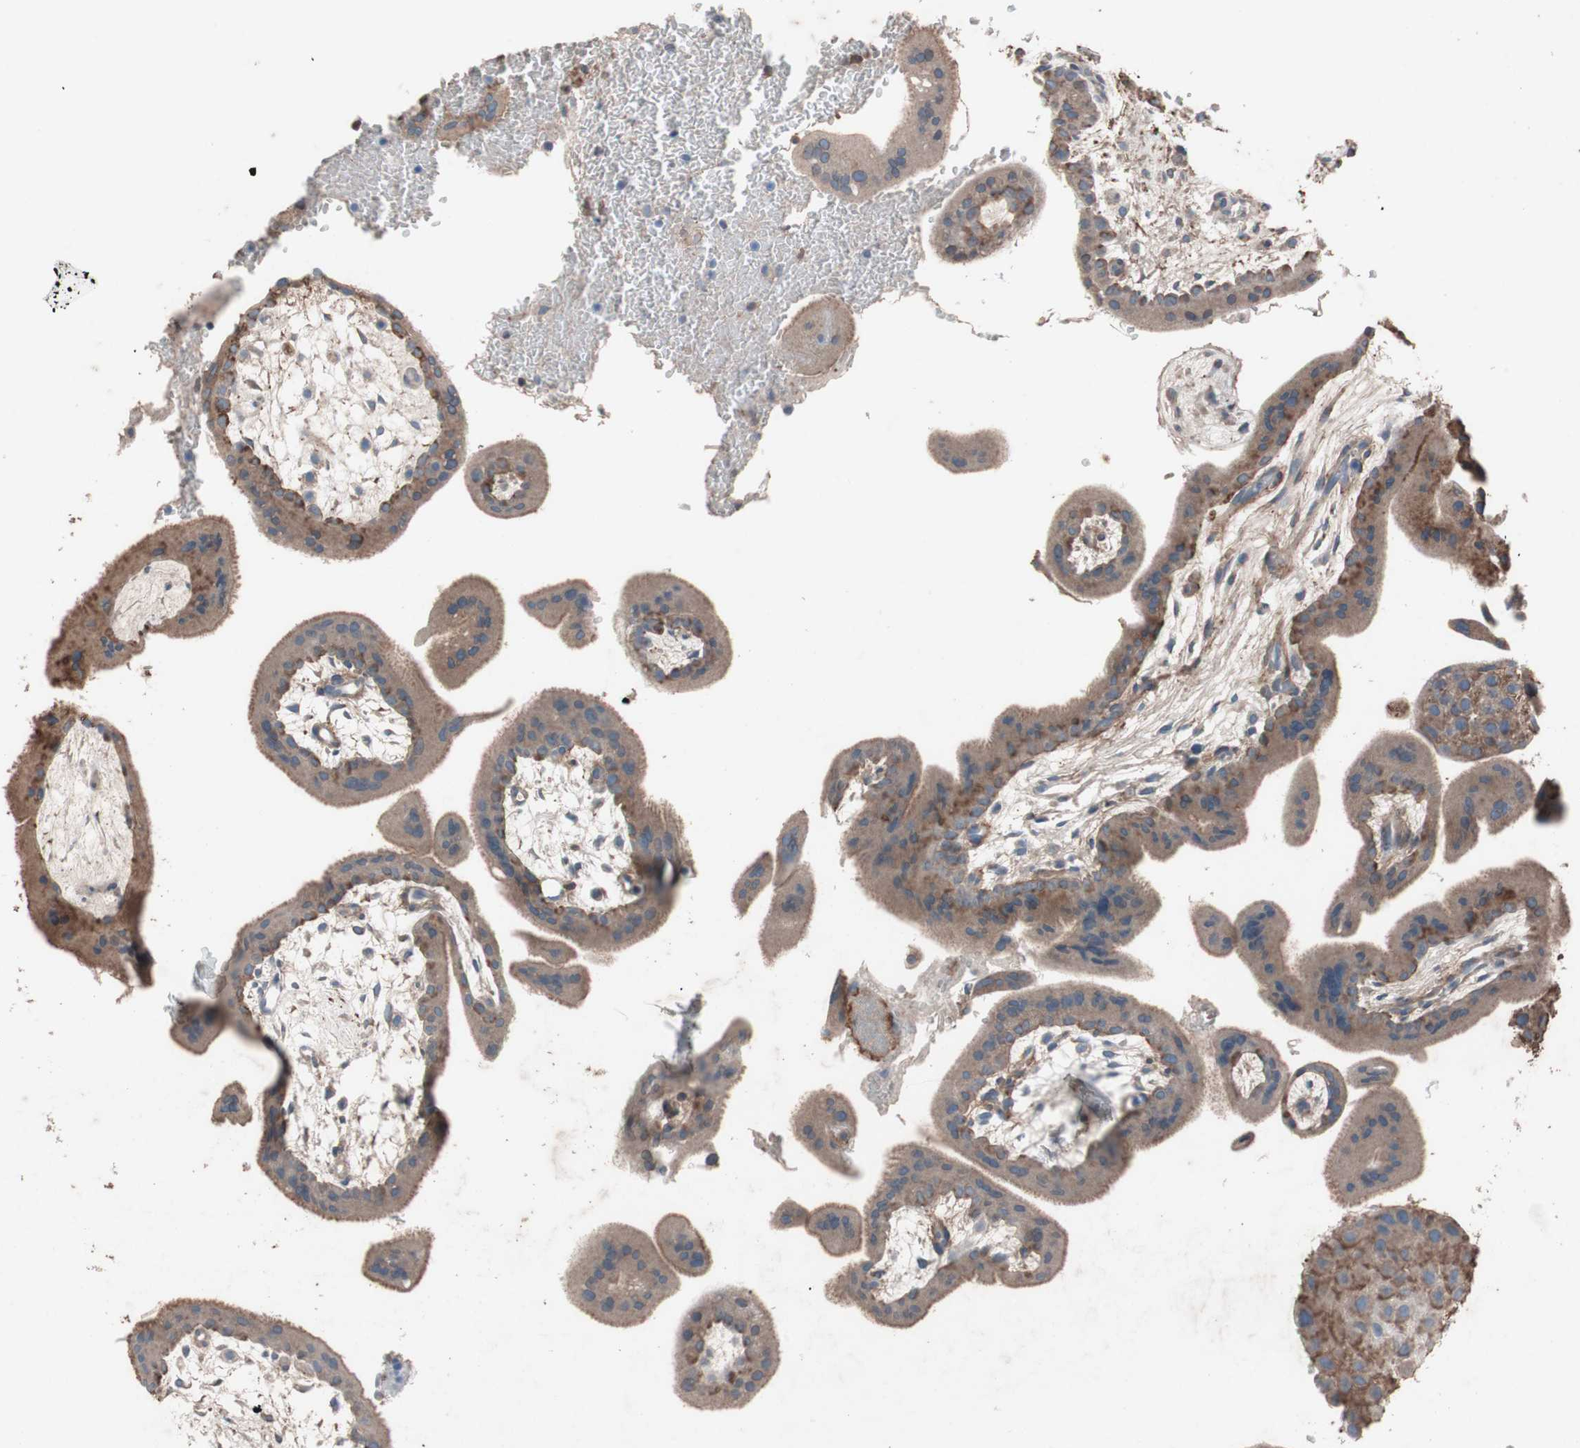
{"staining": {"intensity": "moderate", "quantity": ">75%", "location": "cytoplasmic/membranous"}, "tissue": "placenta", "cell_type": "Trophoblastic cells", "image_type": "normal", "snomed": [{"axis": "morphology", "description": "Normal tissue, NOS"}, {"axis": "topography", "description": "Placenta"}], "caption": "Immunohistochemical staining of normal human placenta shows >75% levels of moderate cytoplasmic/membranous protein expression in about >75% of trophoblastic cells. (DAB (3,3'-diaminobenzidine) = brown stain, brightfield microscopy at high magnification).", "gene": "GRB7", "patient": {"sex": "female", "age": 35}}